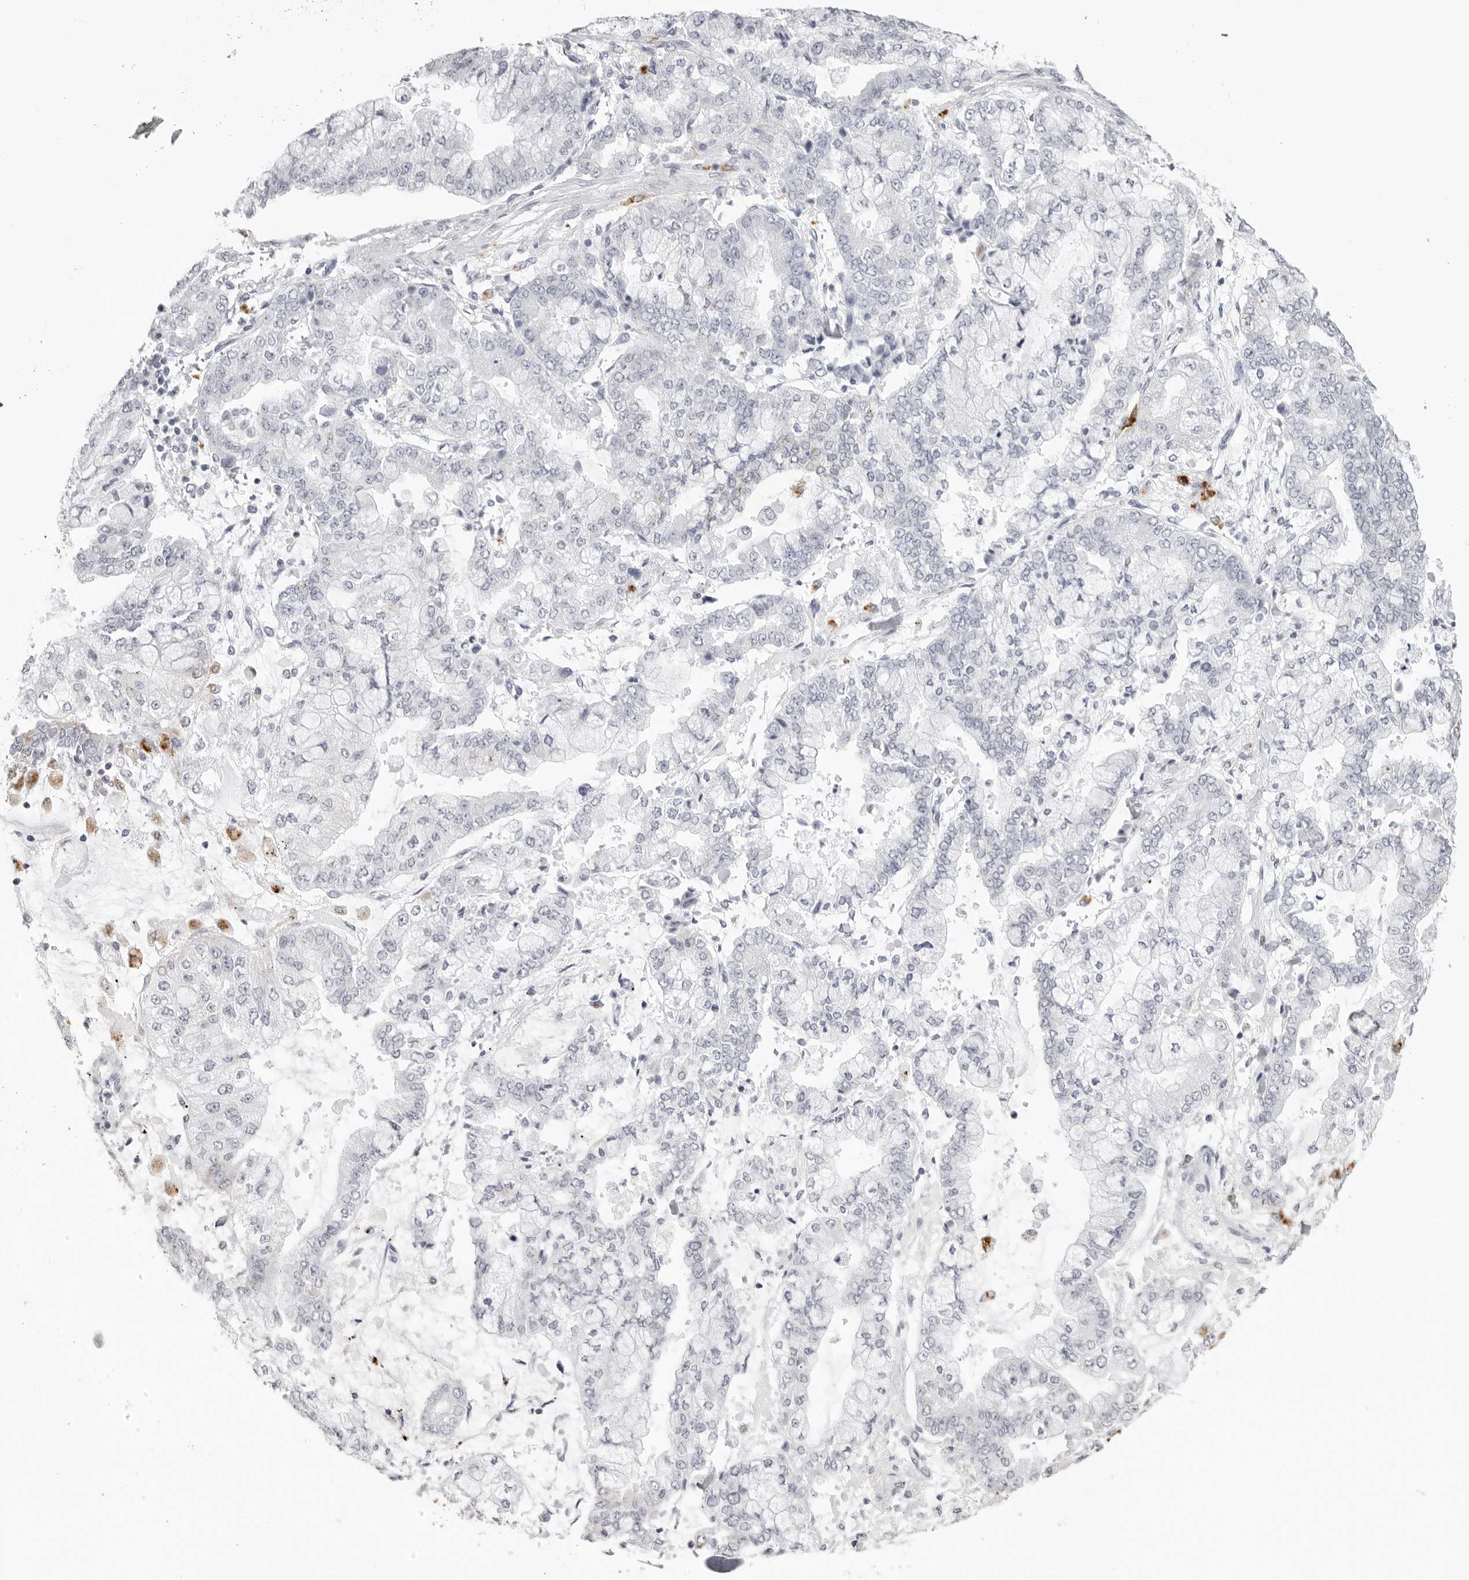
{"staining": {"intensity": "negative", "quantity": "none", "location": "none"}, "tissue": "stomach cancer", "cell_type": "Tumor cells", "image_type": "cancer", "snomed": [{"axis": "morphology", "description": "Normal tissue, NOS"}, {"axis": "morphology", "description": "Adenocarcinoma, NOS"}, {"axis": "topography", "description": "Stomach, upper"}, {"axis": "topography", "description": "Stomach"}], "caption": "There is no significant expression in tumor cells of stomach cancer. (DAB IHC visualized using brightfield microscopy, high magnification).", "gene": "IL25", "patient": {"sex": "male", "age": 76}}